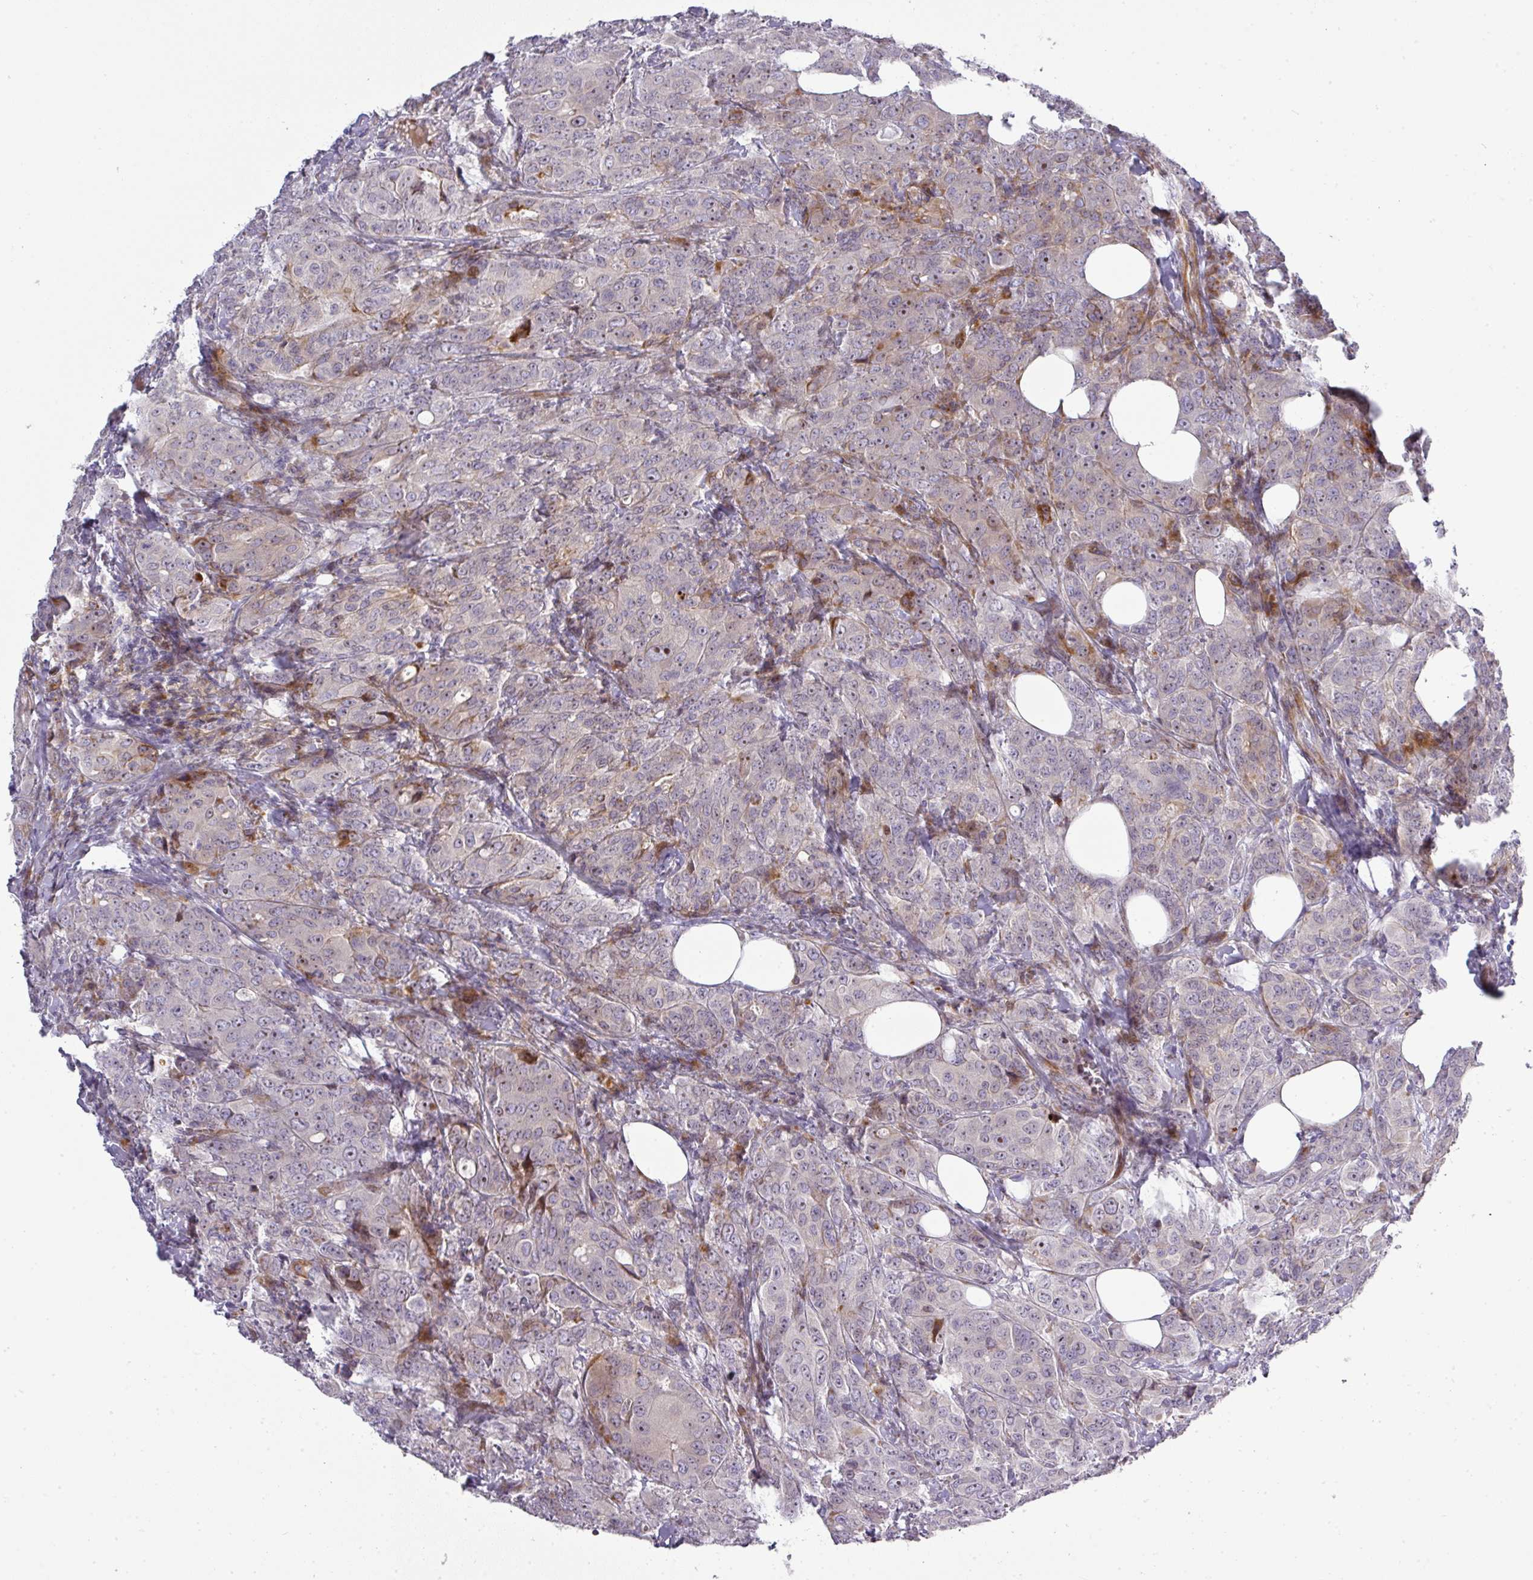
{"staining": {"intensity": "moderate", "quantity": "<25%", "location": "nuclear"}, "tissue": "breast cancer", "cell_type": "Tumor cells", "image_type": "cancer", "snomed": [{"axis": "morphology", "description": "Duct carcinoma"}, {"axis": "topography", "description": "Breast"}], "caption": "Immunohistochemistry histopathology image of human infiltrating ductal carcinoma (breast) stained for a protein (brown), which displays low levels of moderate nuclear staining in approximately <25% of tumor cells.", "gene": "ATP6V1F", "patient": {"sex": "female", "age": 43}}